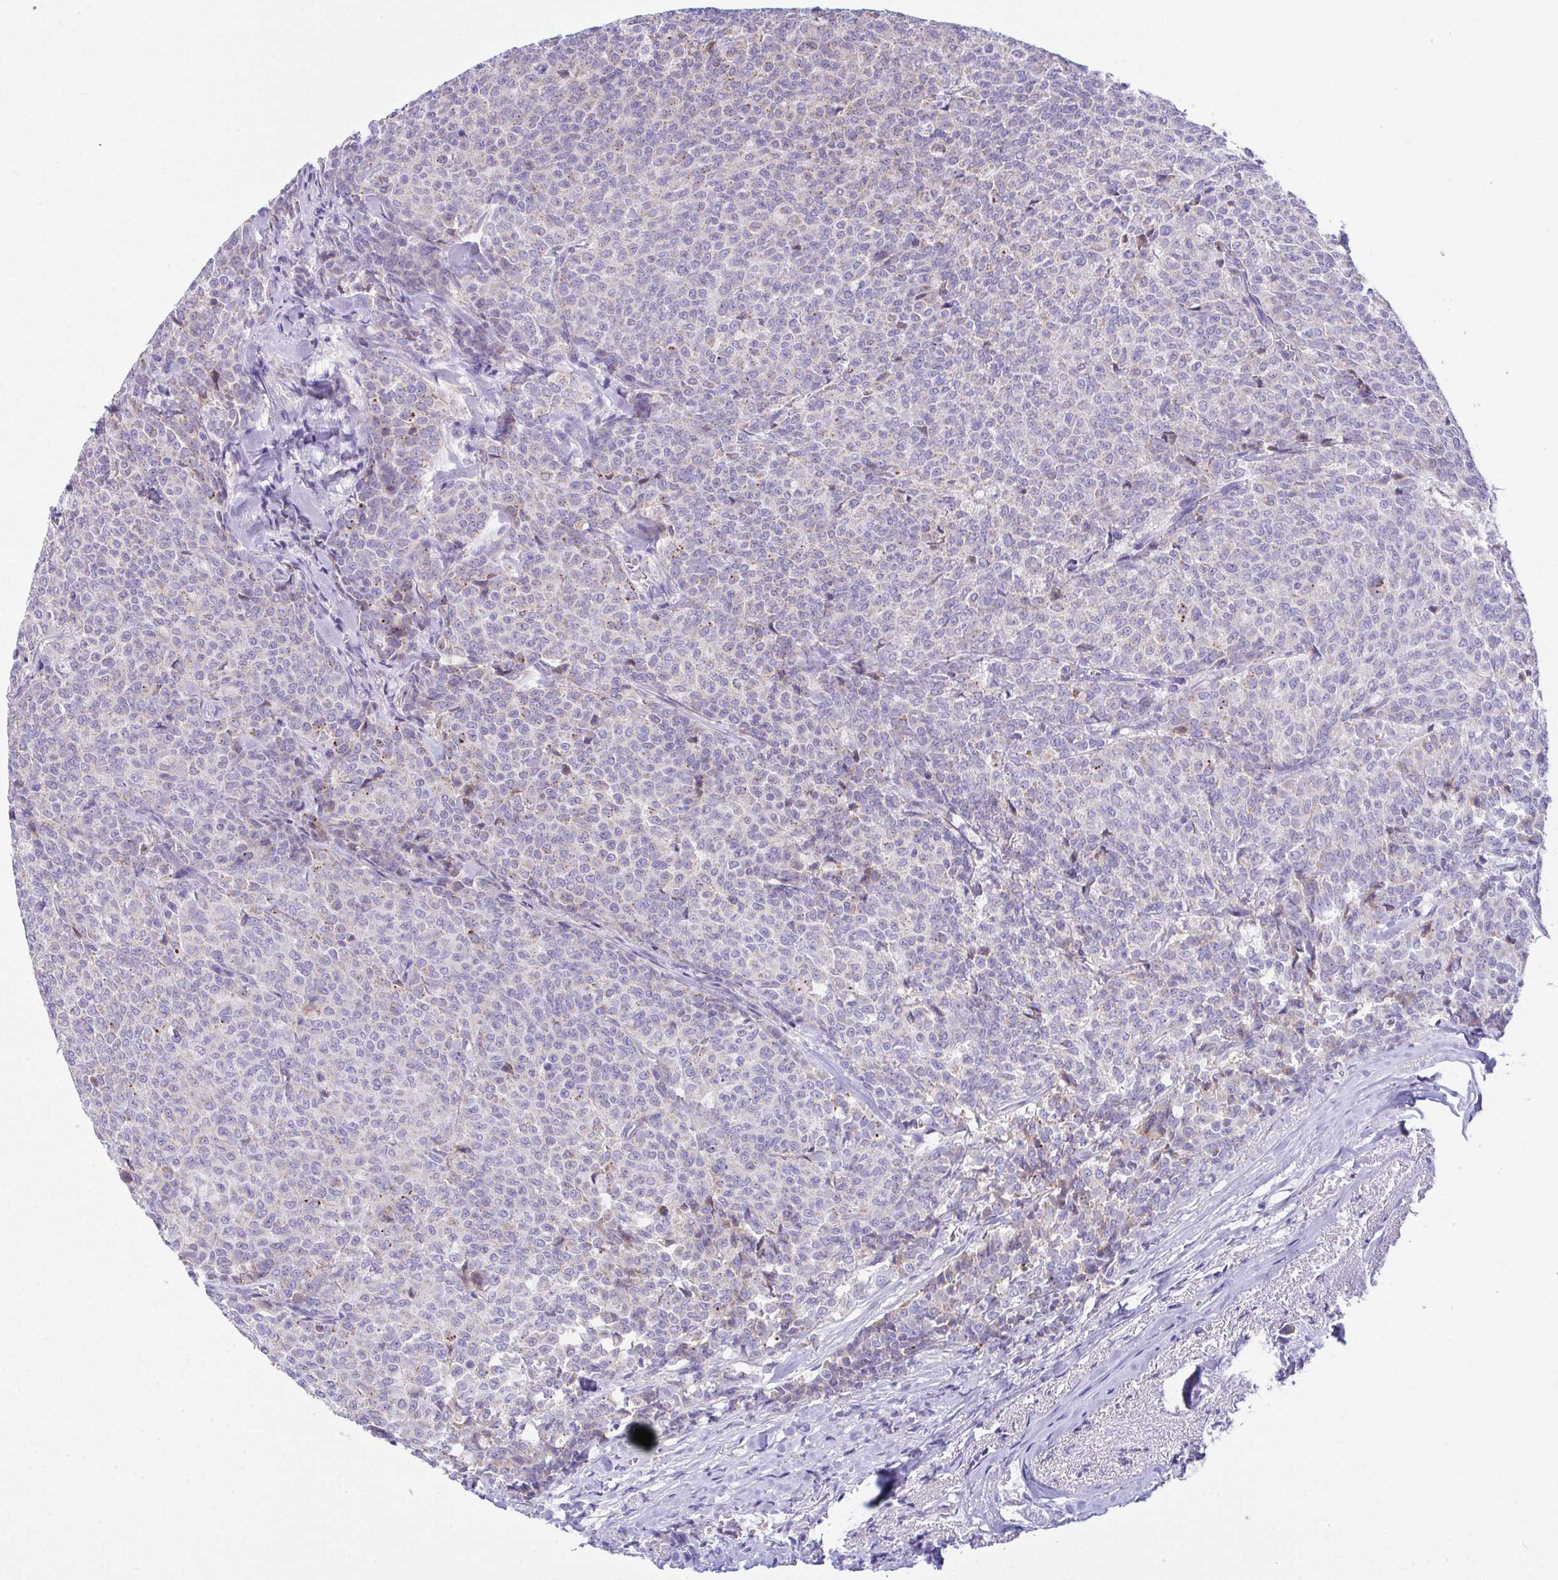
{"staining": {"intensity": "weak", "quantity": "<25%", "location": "cytoplasmic/membranous"}, "tissue": "breast cancer", "cell_type": "Tumor cells", "image_type": "cancer", "snomed": [{"axis": "morphology", "description": "Duct carcinoma"}, {"axis": "topography", "description": "Breast"}], "caption": "Breast cancer was stained to show a protein in brown. There is no significant positivity in tumor cells.", "gene": "NLRP8", "patient": {"sex": "female", "age": 91}}